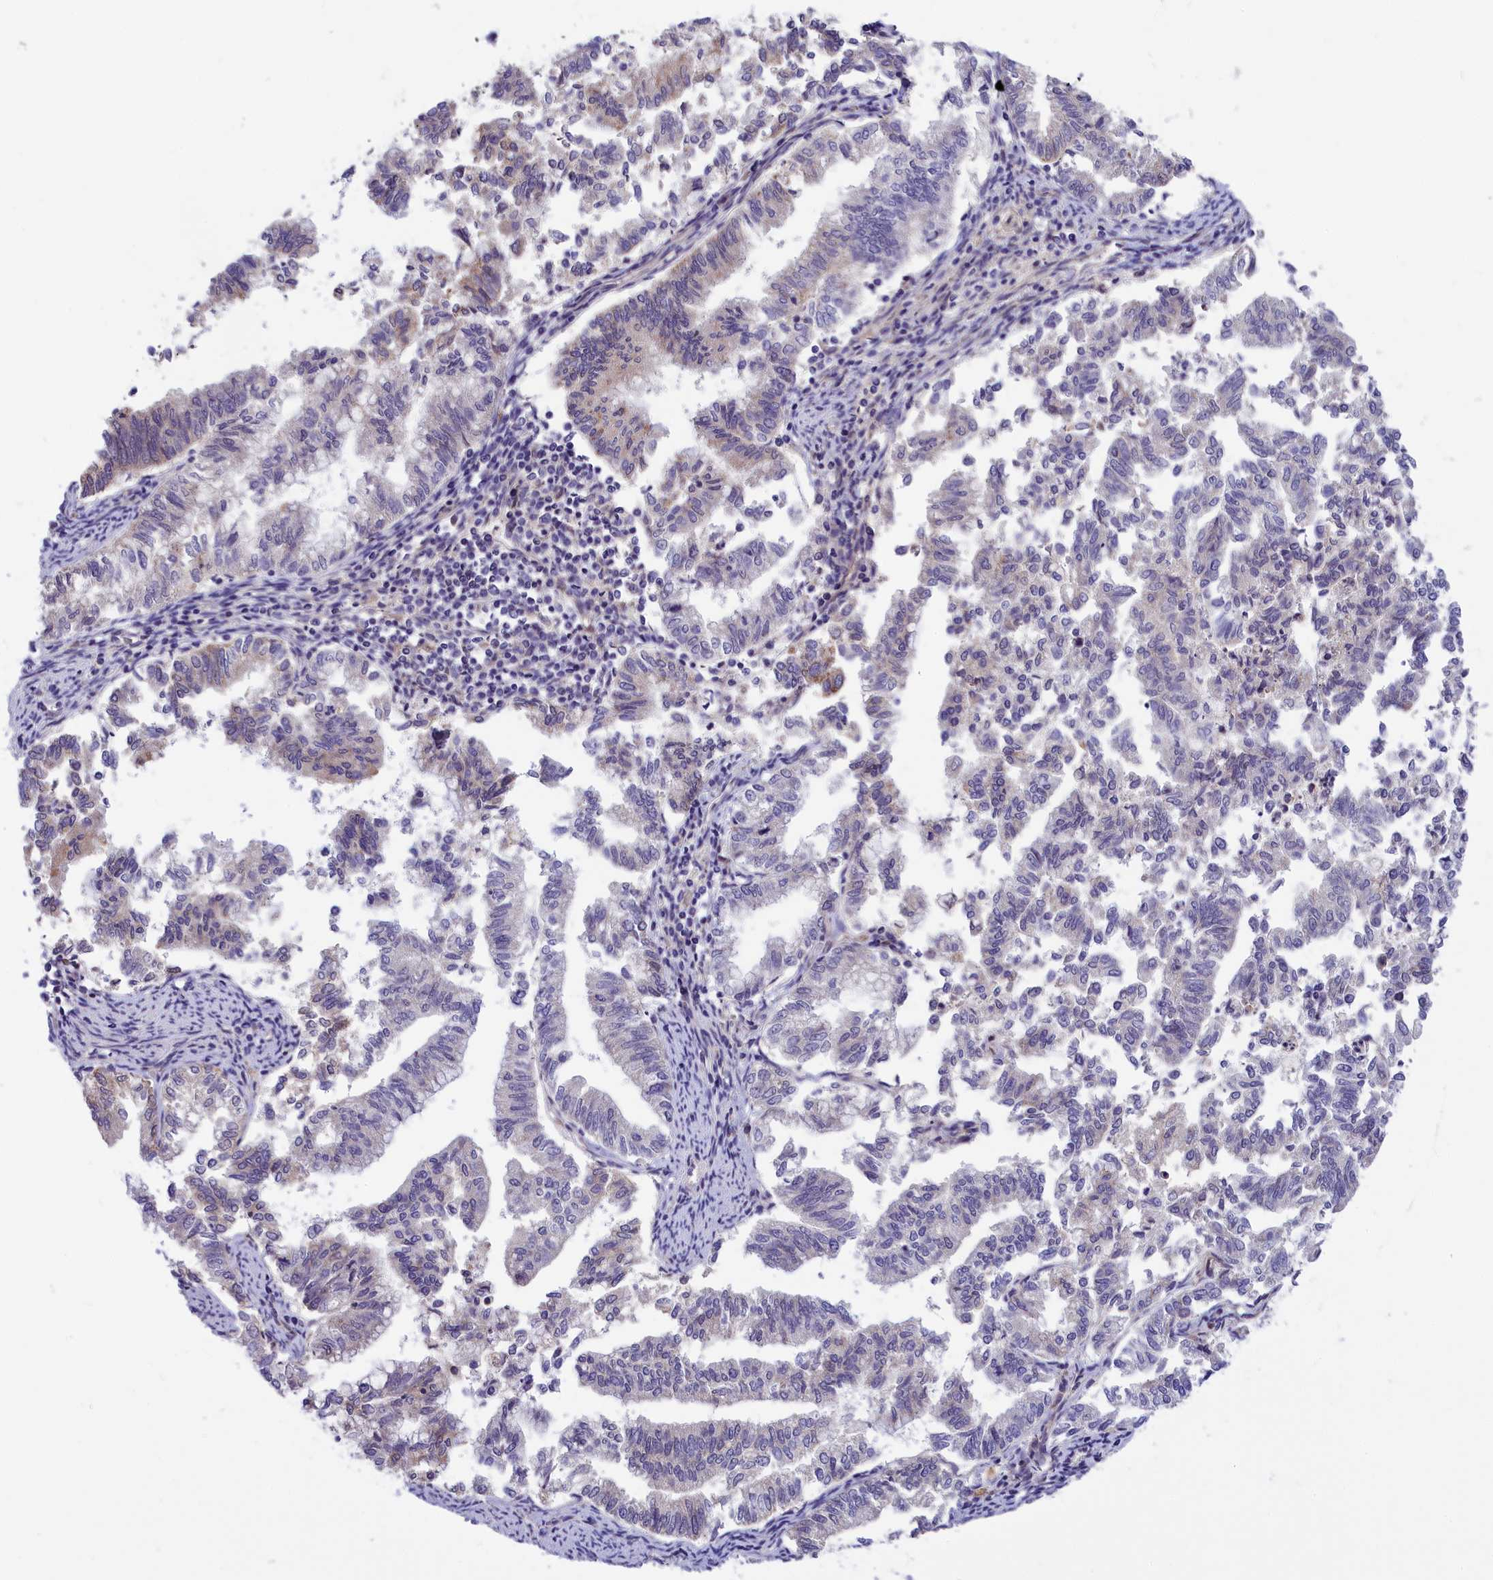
{"staining": {"intensity": "negative", "quantity": "none", "location": "none"}, "tissue": "endometrial cancer", "cell_type": "Tumor cells", "image_type": "cancer", "snomed": [{"axis": "morphology", "description": "Adenocarcinoma, NOS"}, {"axis": "topography", "description": "Endometrium"}], "caption": "Immunohistochemistry image of endometrial cancer stained for a protein (brown), which demonstrates no expression in tumor cells.", "gene": "DNAJB9", "patient": {"sex": "female", "age": 79}}